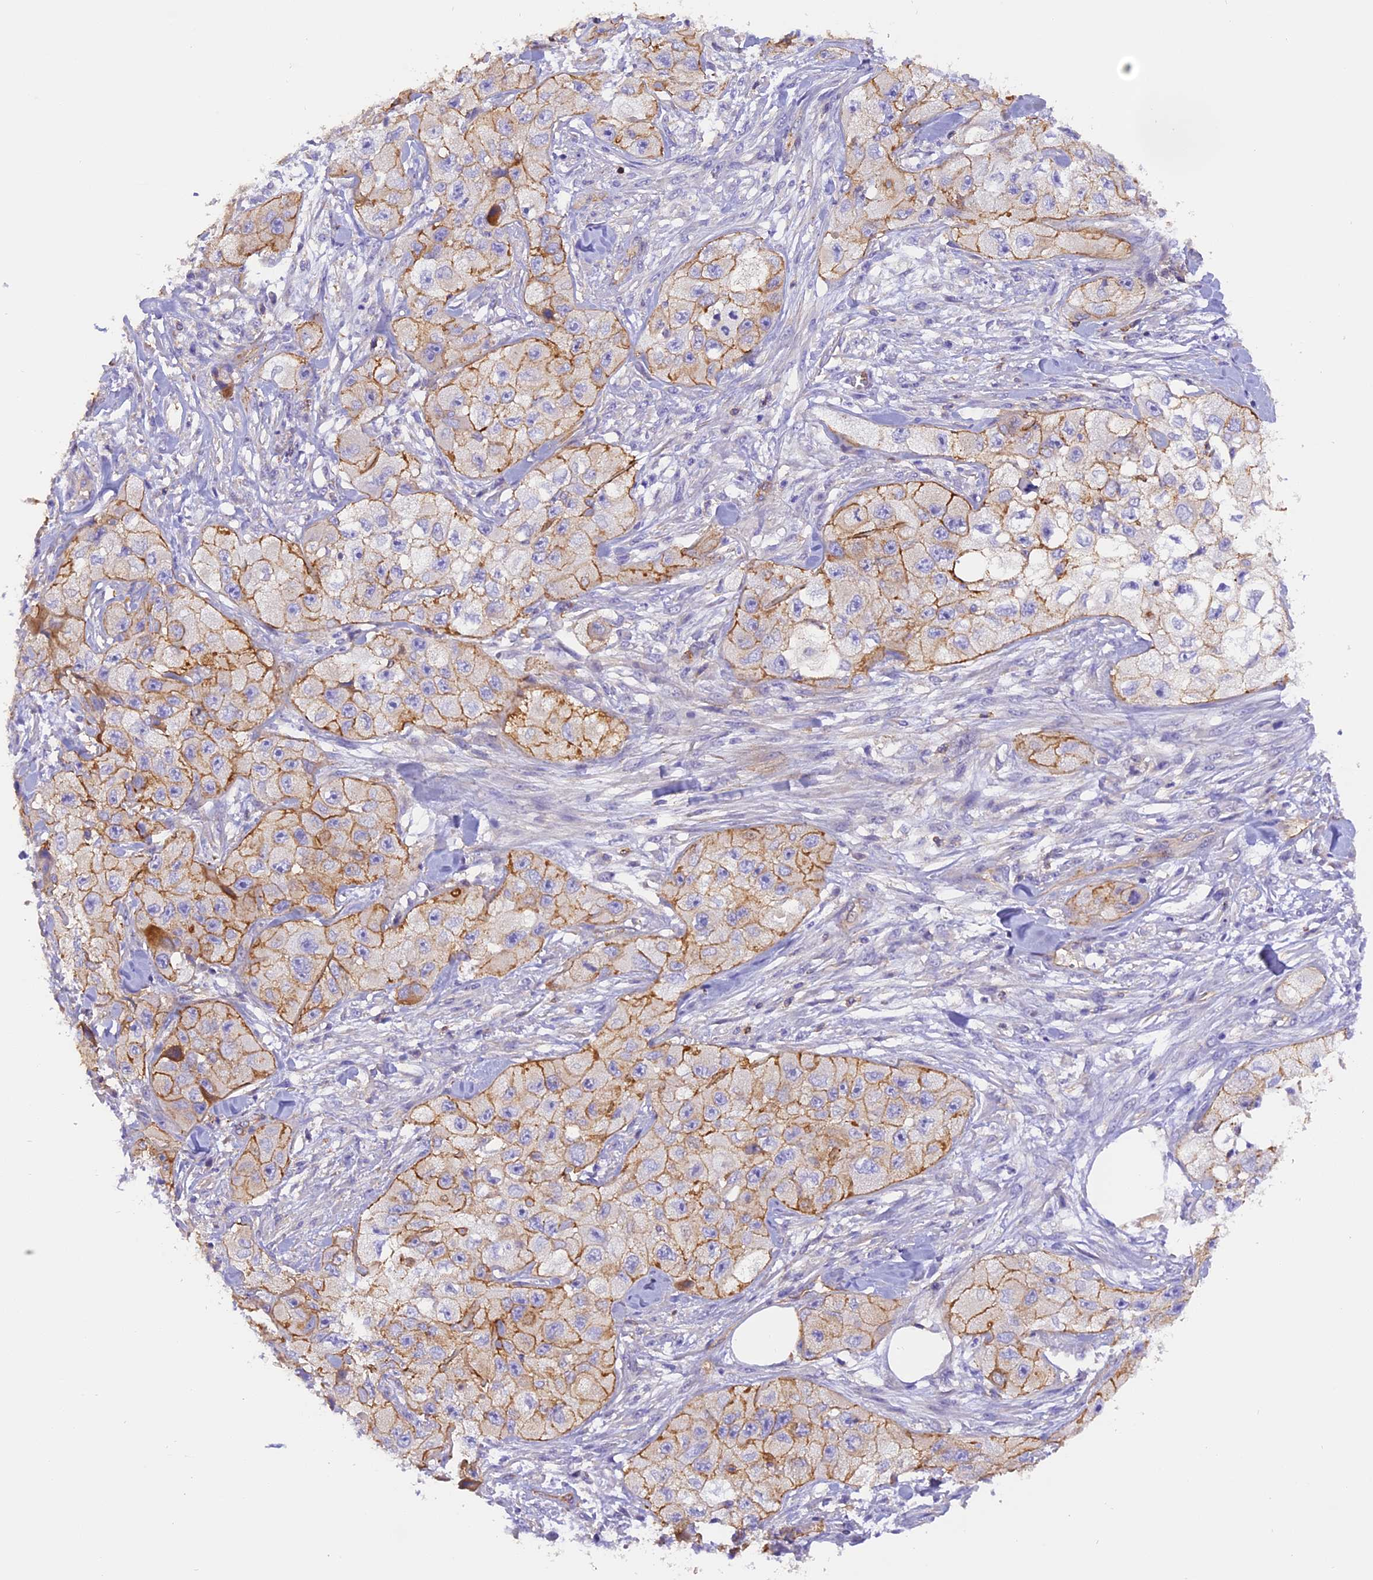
{"staining": {"intensity": "moderate", "quantity": ">75%", "location": "cytoplasmic/membranous"}, "tissue": "skin cancer", "cell_type": "Tumor cells", "image_type": "cancer", "snomed": [{"axis": "morphology", "description": "Squamous cell carcinoma, NOS"}, {"axis": "topography", "description": "Skin"}, {"axis": "topography", "description": "Subcutis"}], "caption": "Skin squamous cell carcinoma stained for a protein (brown) reveals moderate cytoplasmic/membranous positive staining in approximately >75% of tumor cells.", "gene": "FAM193A", "patient": {"sex": "male", "age": 73}}